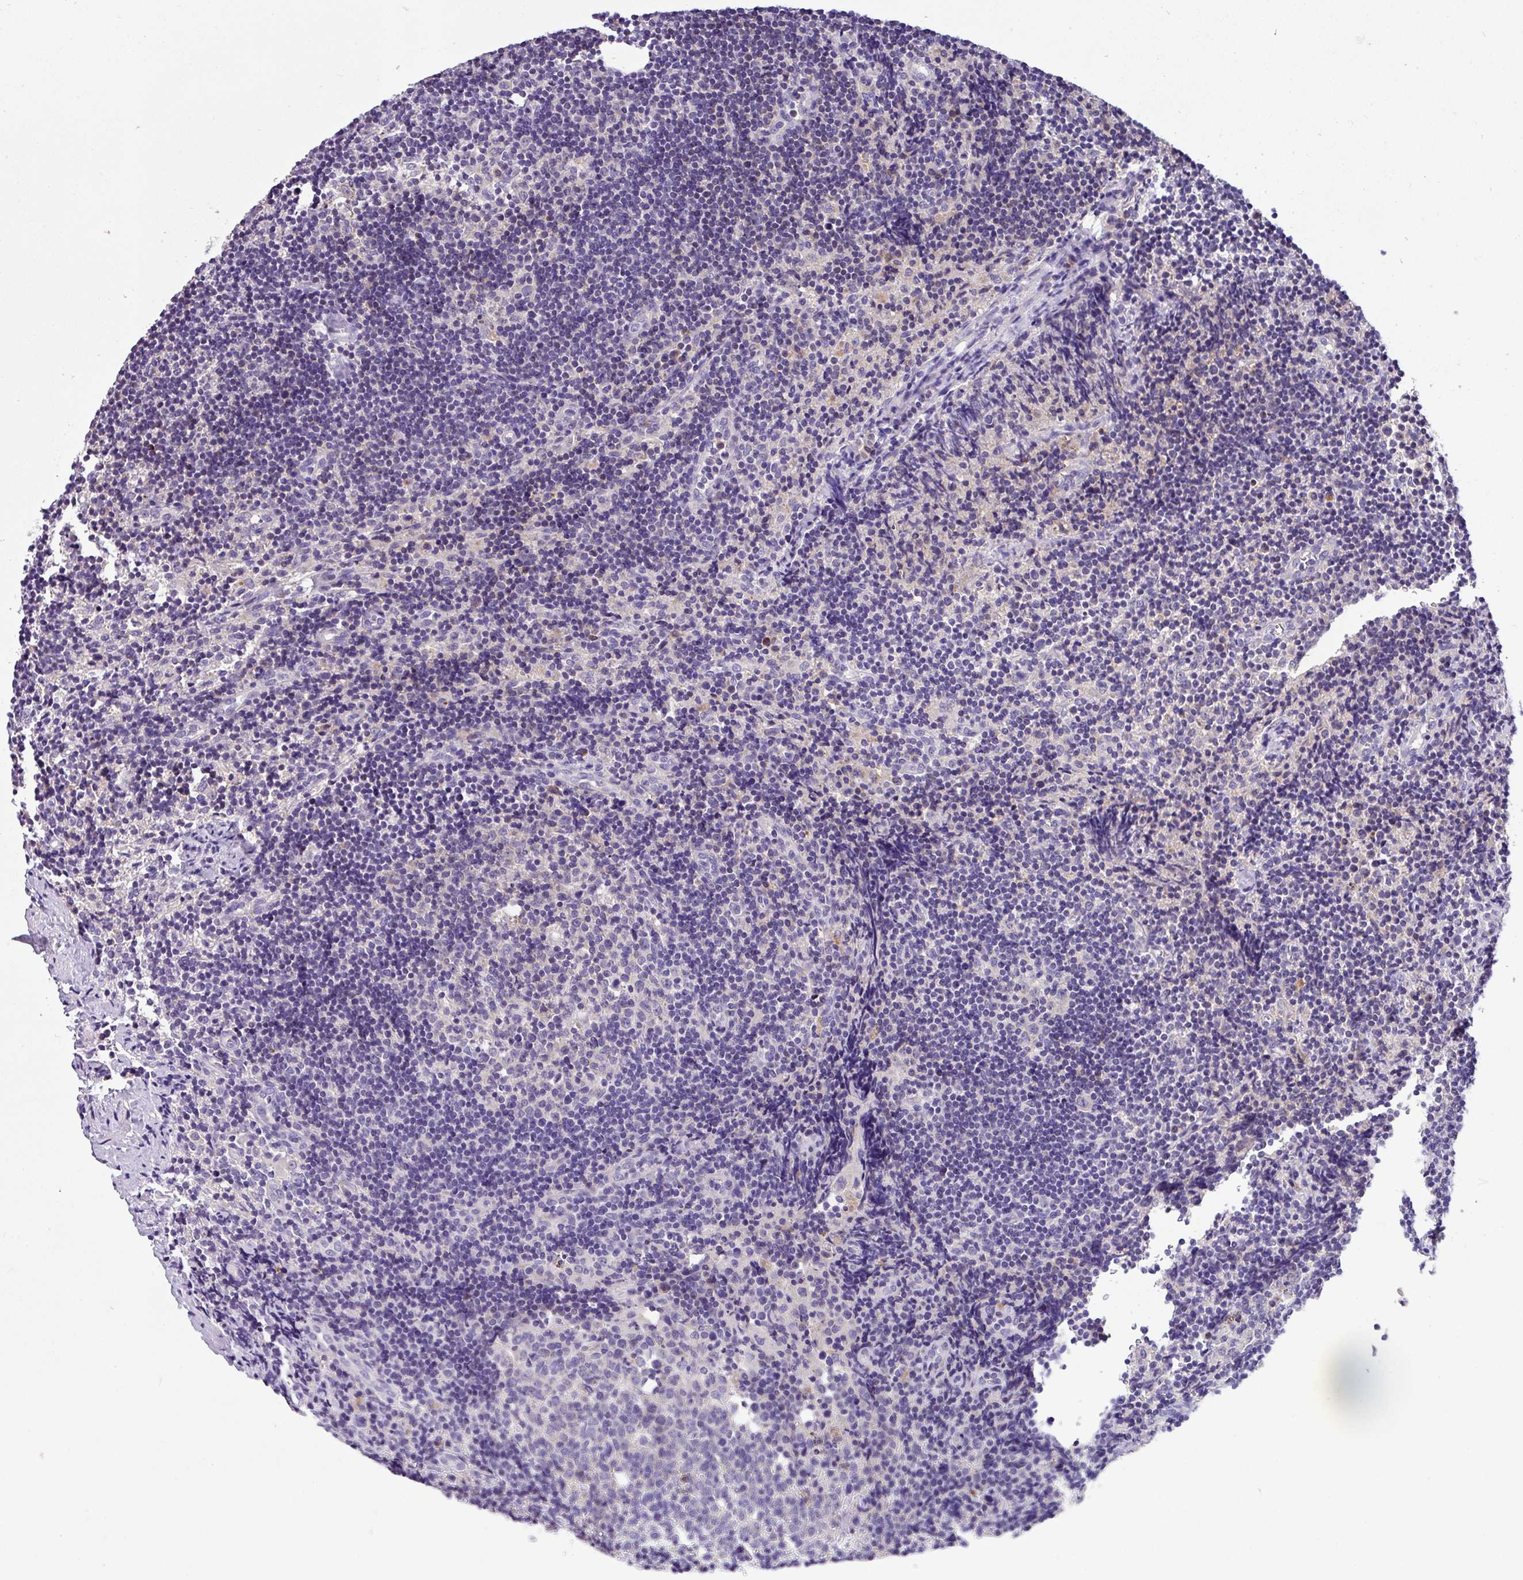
{"staining": {"intensity": "negative", "quantity": "none", "location": "none"}, "tissue": "lymph node", "cell_type": "Germinal center cells", "image_type": "normal", "snomed": [{"axis": "morphology", "description": "Normal tissue, NOS"}, {"axis": "topography", "description": "Lymph node"}], "caption": "The histopathology image reveals no significant positivity in germinal center cells of lymph node. The staining is performed using DAB (3,3'-diaminobenzidine) brown chromogen with nuclei counter-stained in using hematoxylin.", "gene": "ANXA2R", "patient": {"sex": "female", "age": 52}}